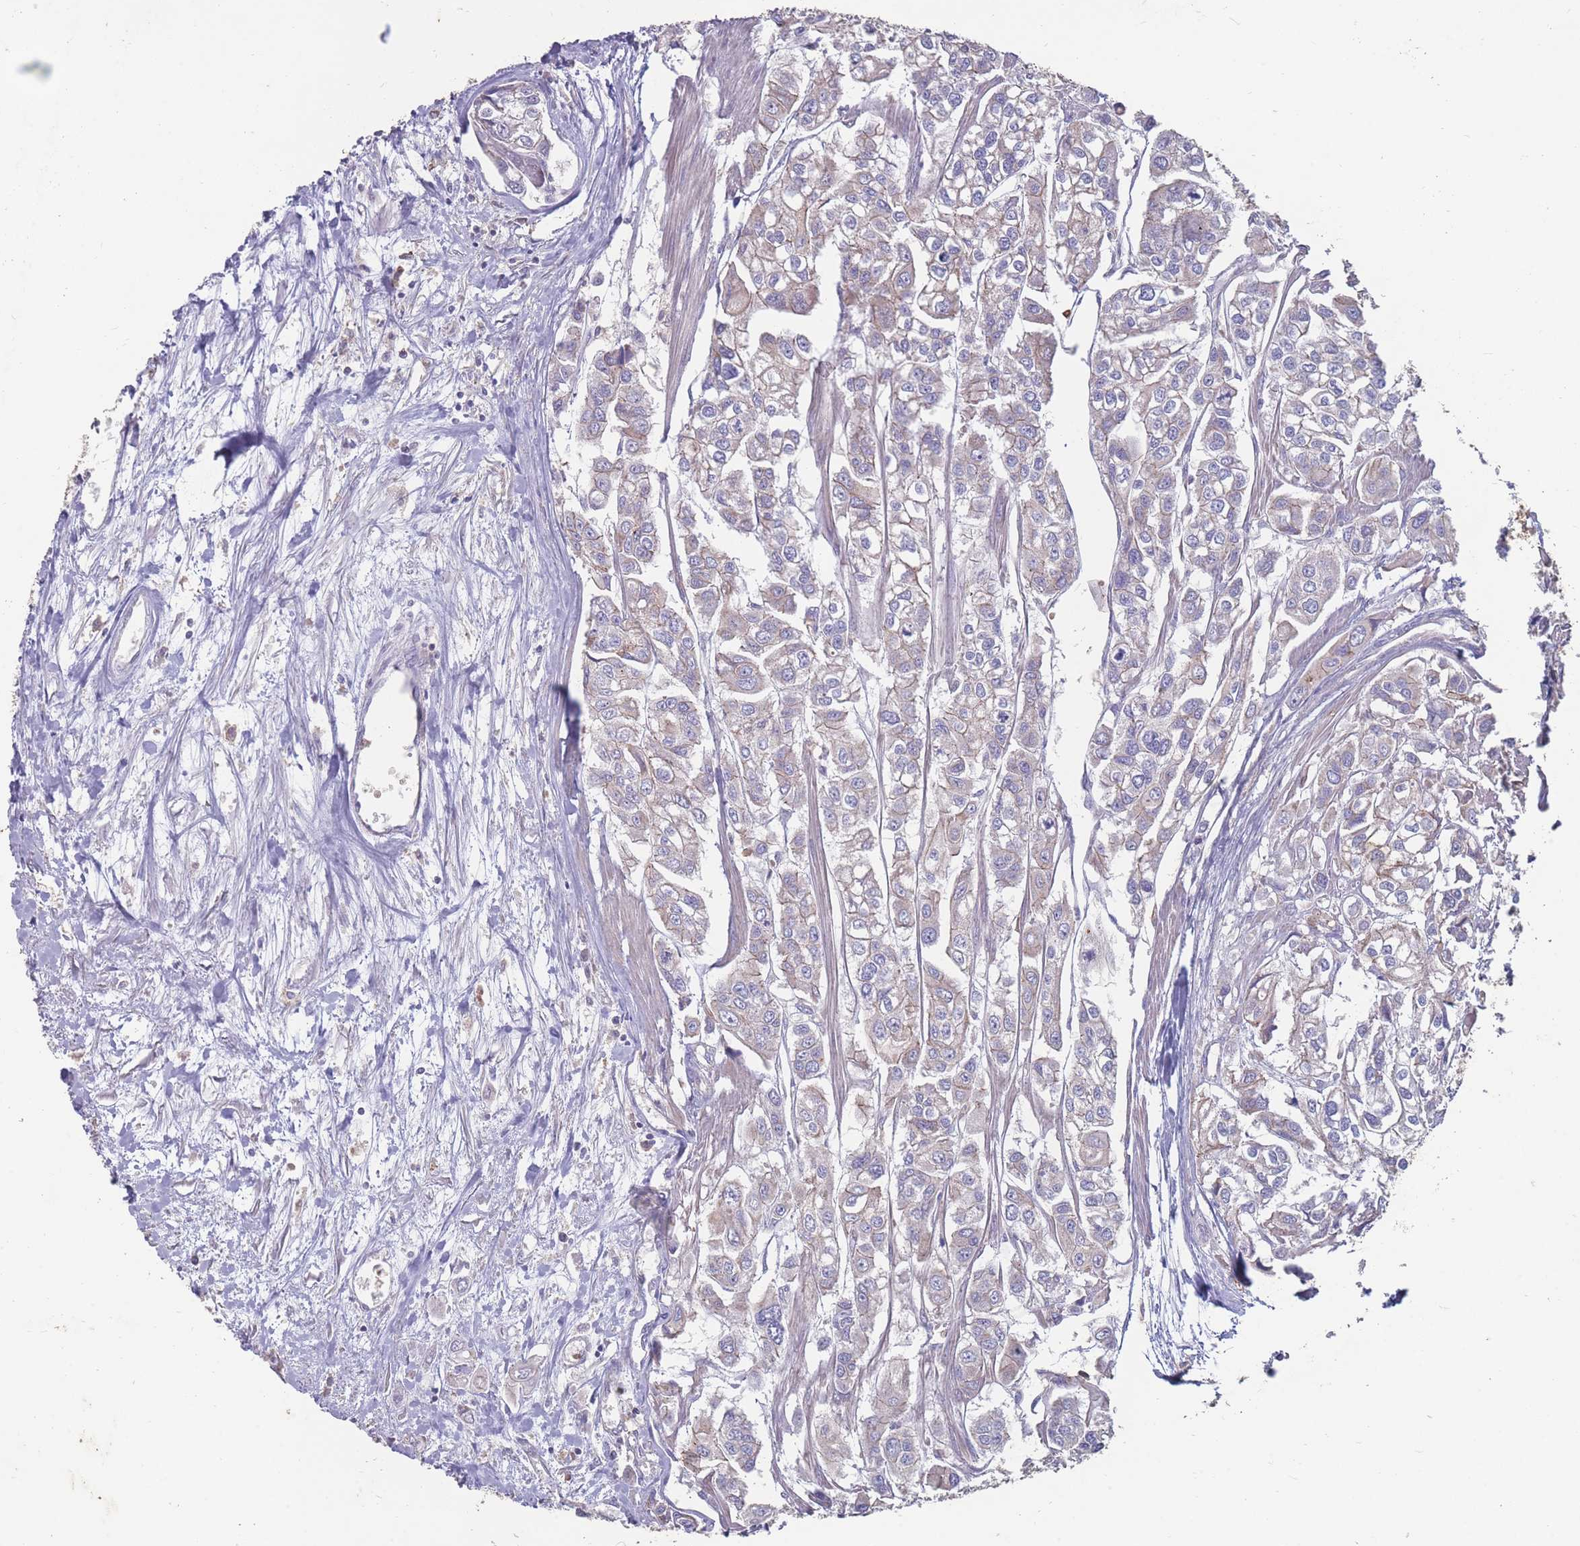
{"staining": {"intensity": "negative", "quantity": "none", "location": "none"}, "tissue": "urothelial cancer", "cell_type": "Tumor cells", "image_type": "cancer", "snomed": [{"axis": "morphology", "description": "Urothelial carcinoma, High grade"}, {"axis": "topography", "description": "Urinary bladder"}], "caption": "Immunohistochemistry (IHC) of human high-grade urothelial carcinoma exhibits no staining in tumor cells.", "gene": "CD33", "patient": {"sex": "male", "age": 67}}